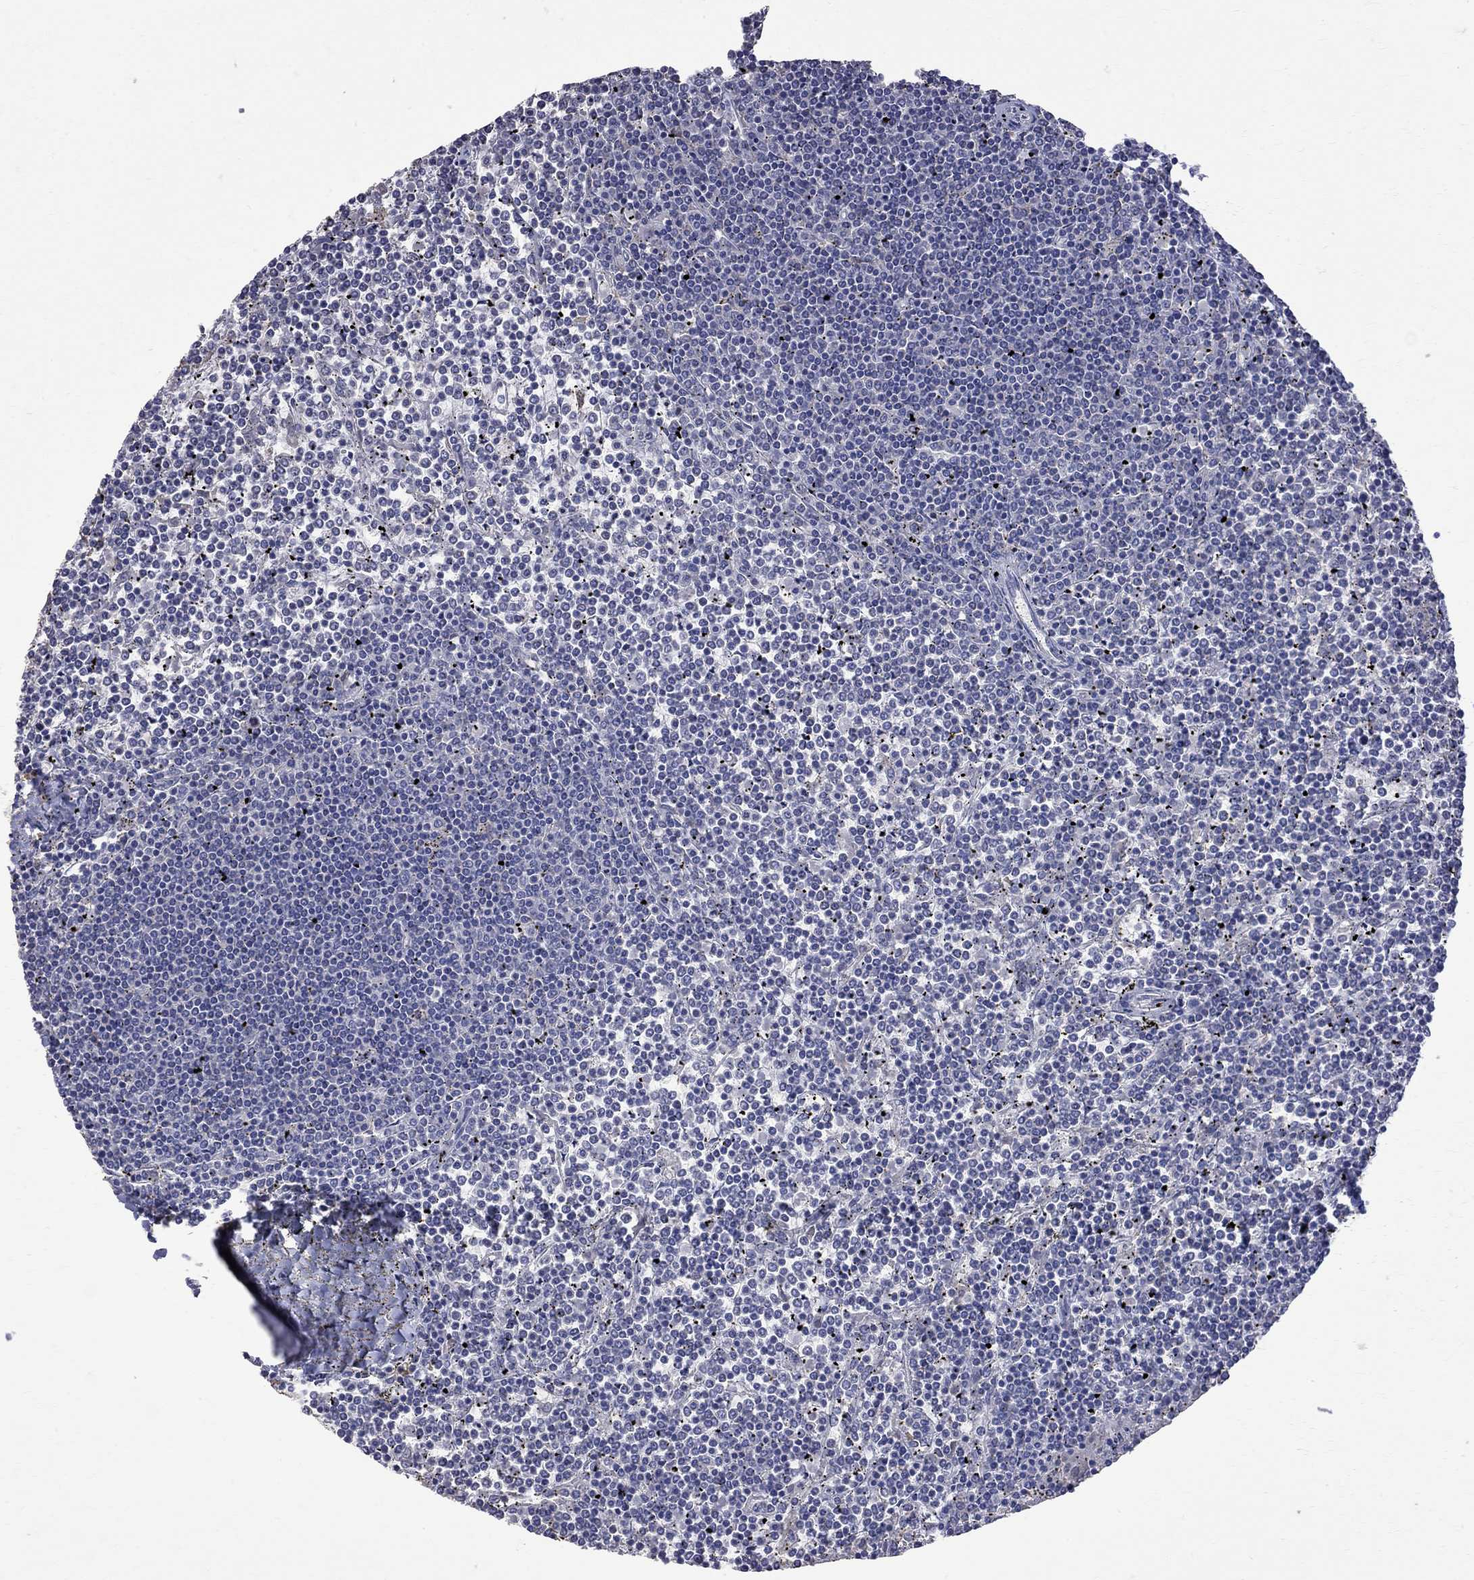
{"staining": {"intensity": "negative", "quantity": "none", "location": "none"}, "tissue": "lymphoma", "cell_type": "Tumor cells", "image_type": "cancer", "snomed": [{"axis": "morphology", "description": "Malignant lymphoma, non-Hodgkin's type, Low grade"}, {"axis": "topography", "description": "Spleen"}], "caption": "Malignant lymphoma, non-Hodgkin's type (low-grade) was stained to show a protein in brown. There is no significant expression in tumor cells. Nuclei are stained in blue.", "gene": "CKAP2", "patient": {"sex": "female", "age": 19}}